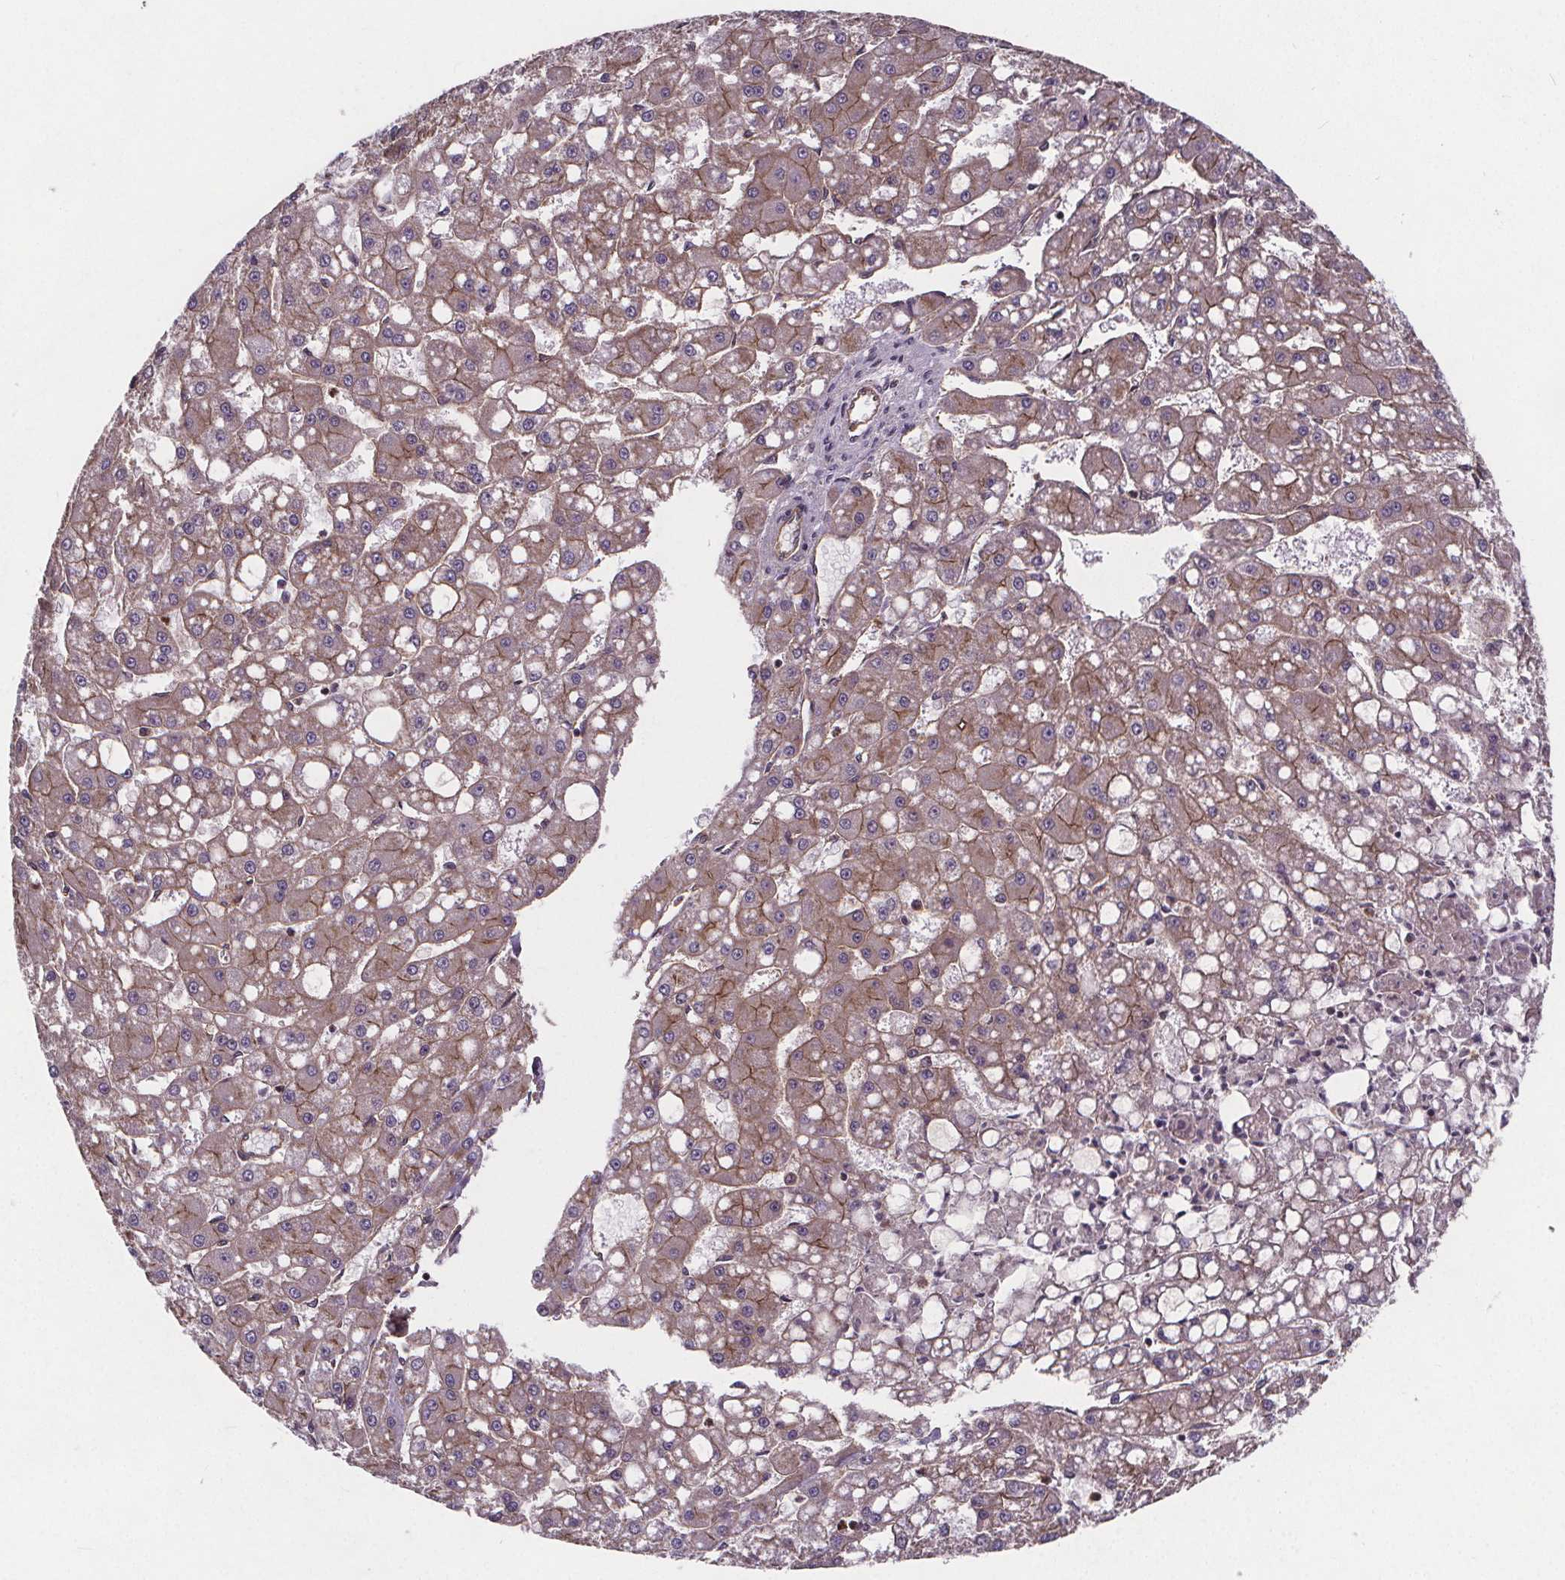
{"staining": {"intensity": "weak", "quantity": ">75%", "location": "cytoplasmic/membranous"}, "tissue": "liver cancer", "cell_type": "Tumor cells", "image_type": "cancer", "snomed": [{"axis": "morphology", "description": "Carcinoma, Hepatocellular, NOS"}, {"axis": "topography", "description": "Liver"}], "caption": "Liver hepatocellular carcinoma stained for a protein (brown) shows weak cytoplasmic/membranous positive expression in approximately >75% of tumor cells.", "gene": "CLINT1", "patient": {"sex": "male", "age": 67}}